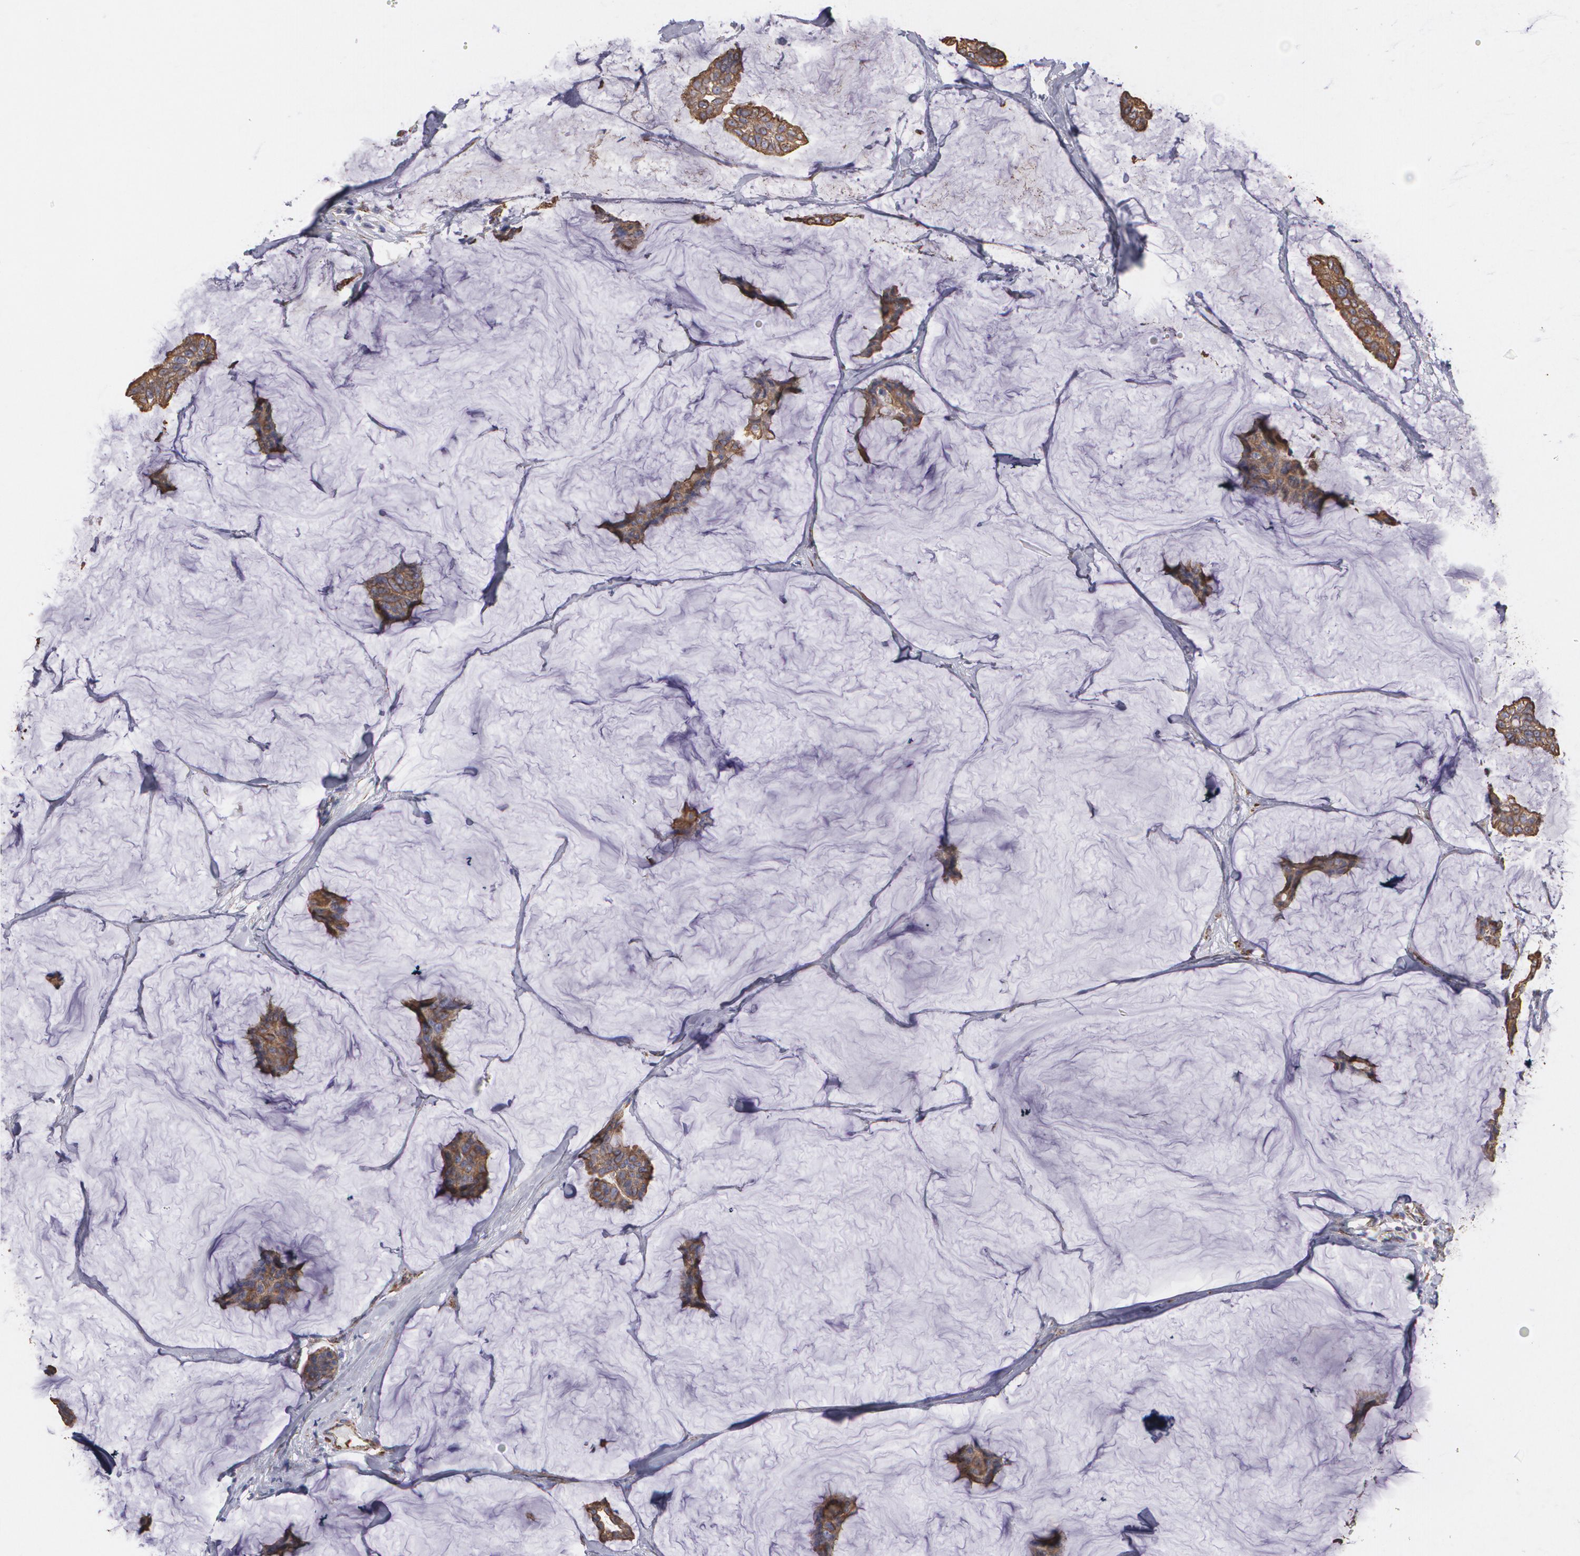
{"staining": {"intensity": "moderate", "quantity": ">75%", "location": "cytoplasmic/membranous"}, "tissue": "breast cancer", "cell_type": "Tumor cells", "image_type": "cancer", "snomed": [{"axis": "morphology", "description": "Duct carcinoma"}, {"axis": "topography", "description": "Breast"}], "caption": "Breast infiltrating ductal carcinoma stained with a brown dye reveals moderate cytoplasmic/membranous positive expression in about >75% of tumor cells.", "gene": "TJP1", "patient": {"sex": "female", "age": 93}}